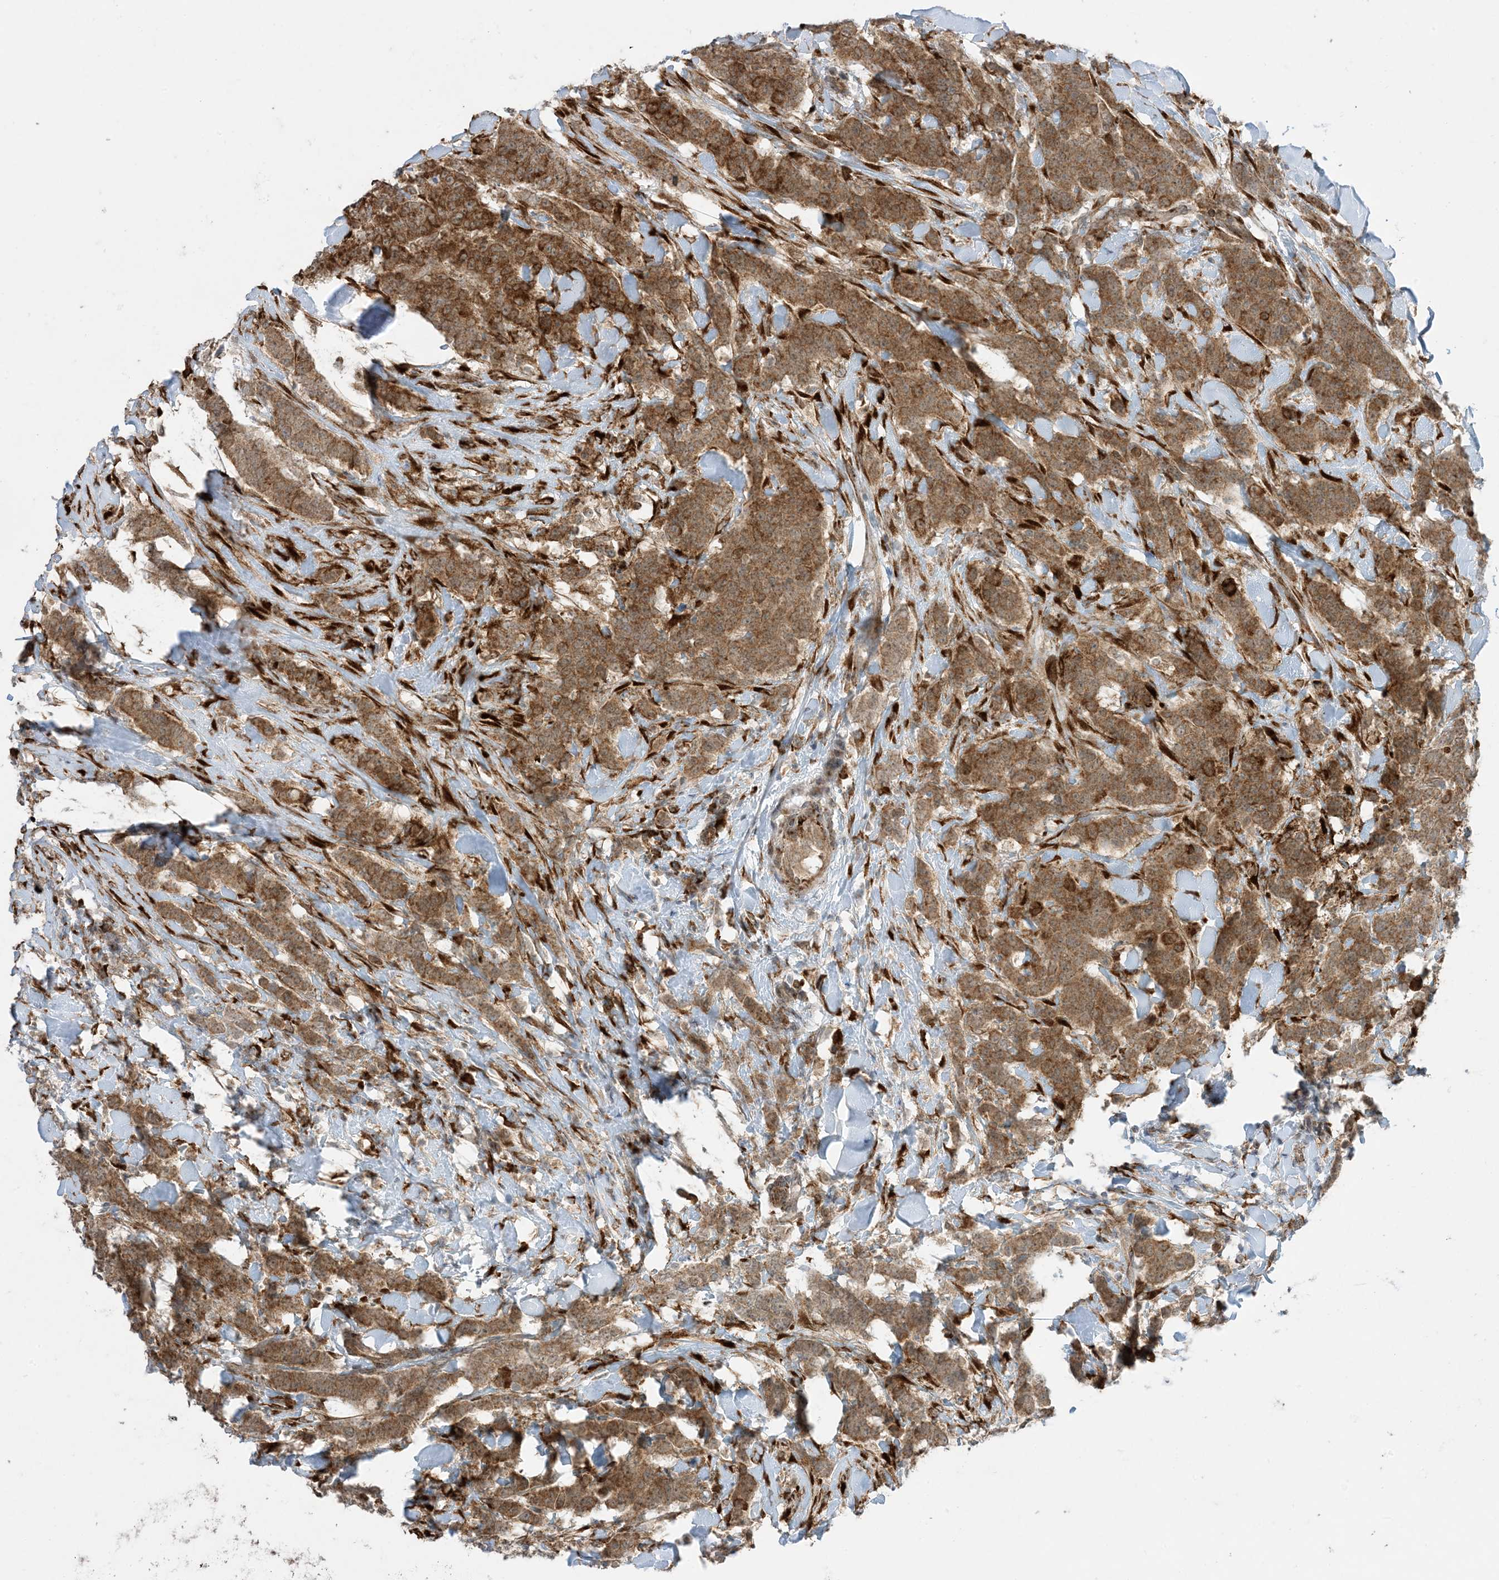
{"staining": {"intensity": "moderate", "quantity": ">75%", "location": "cytoplasmic/membranous"}, "tissue": "breast cancer", "cell_type": "Tumor cells", "image_type": "cancer", "snomed": [{"axis": "morphology", "description": "Duct carcinoma"}, {"axis": "topography", "description": "Breast"}], "caption": "High-magnification brightfield microscopy of breast intraductal carcinoma stained with DAB (3,3'-diaminobenzidine) (brown) and counterstained with hematoxylin (blue). tumor cells exhibit moderate cytoplasmic/membranous staining is seen in about>75% of cells.", "gene": "ODC1", "patient": {"sex": "female", "age": 40}}